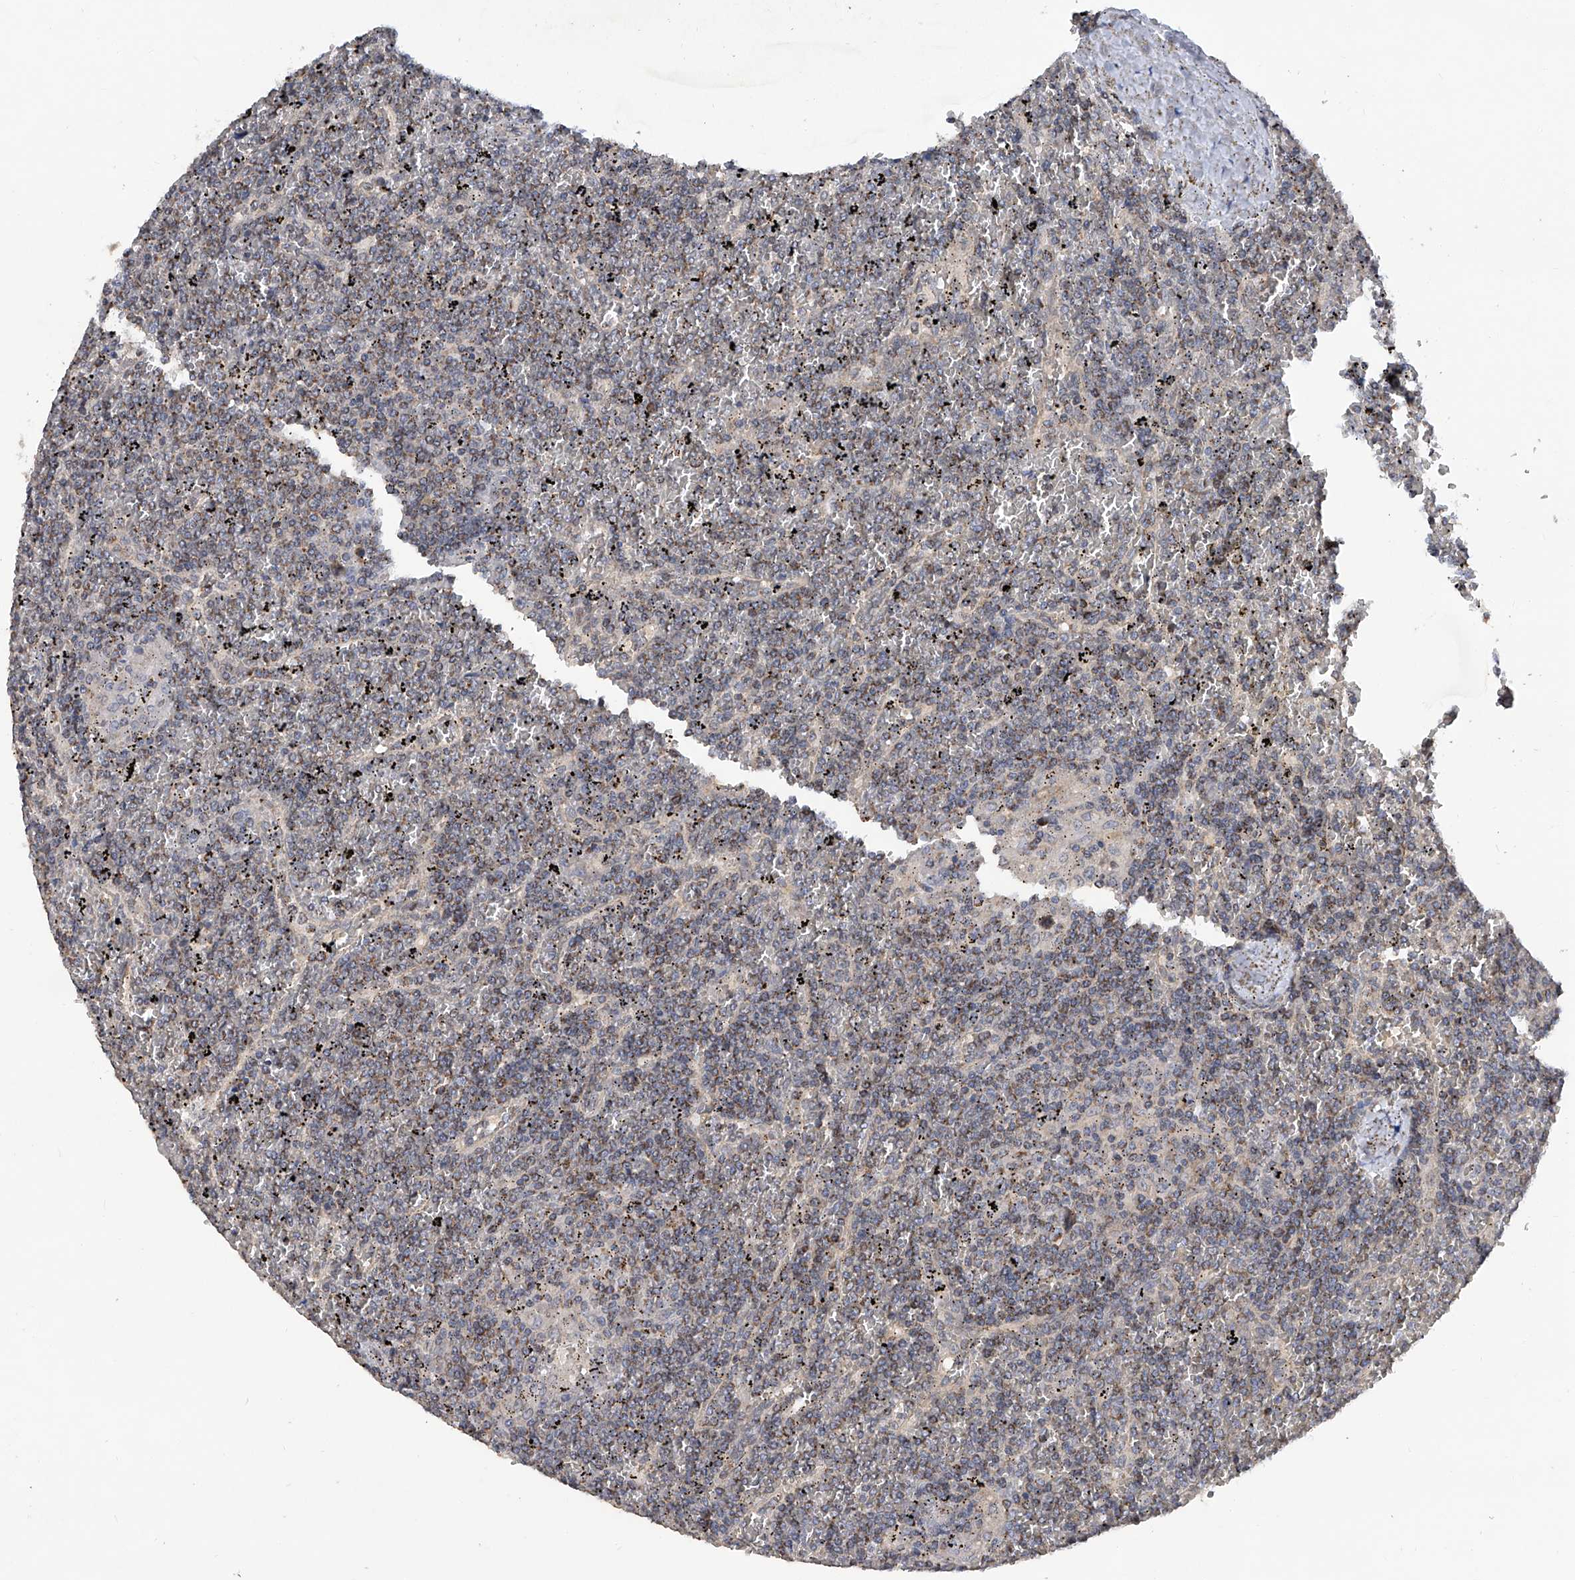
{"staining": {"intensity": "weak", "quantity": "25%-75%", "location": "cytoplasmic/membranous"}, "tissue": "lymphoma", "cell_type": "Tumor cells", "image_type": "cancer", "snomed": [{"axis": "morphology", "description": "Malignant lymphoma, non-Hodgkin's type, Low grade"}, {"axis": "topography", "description": "Spleen"}], "caption": "IHC (DAB) staining of human malignant lymphoma, non-Hodgkin's type (low-grade) reveals weak cytoplasmic/membranous protein expression in about 25%-75% of tumor cells.", "gene": "BCKDHB", "patient": {"sex": "female", "age": 19}}